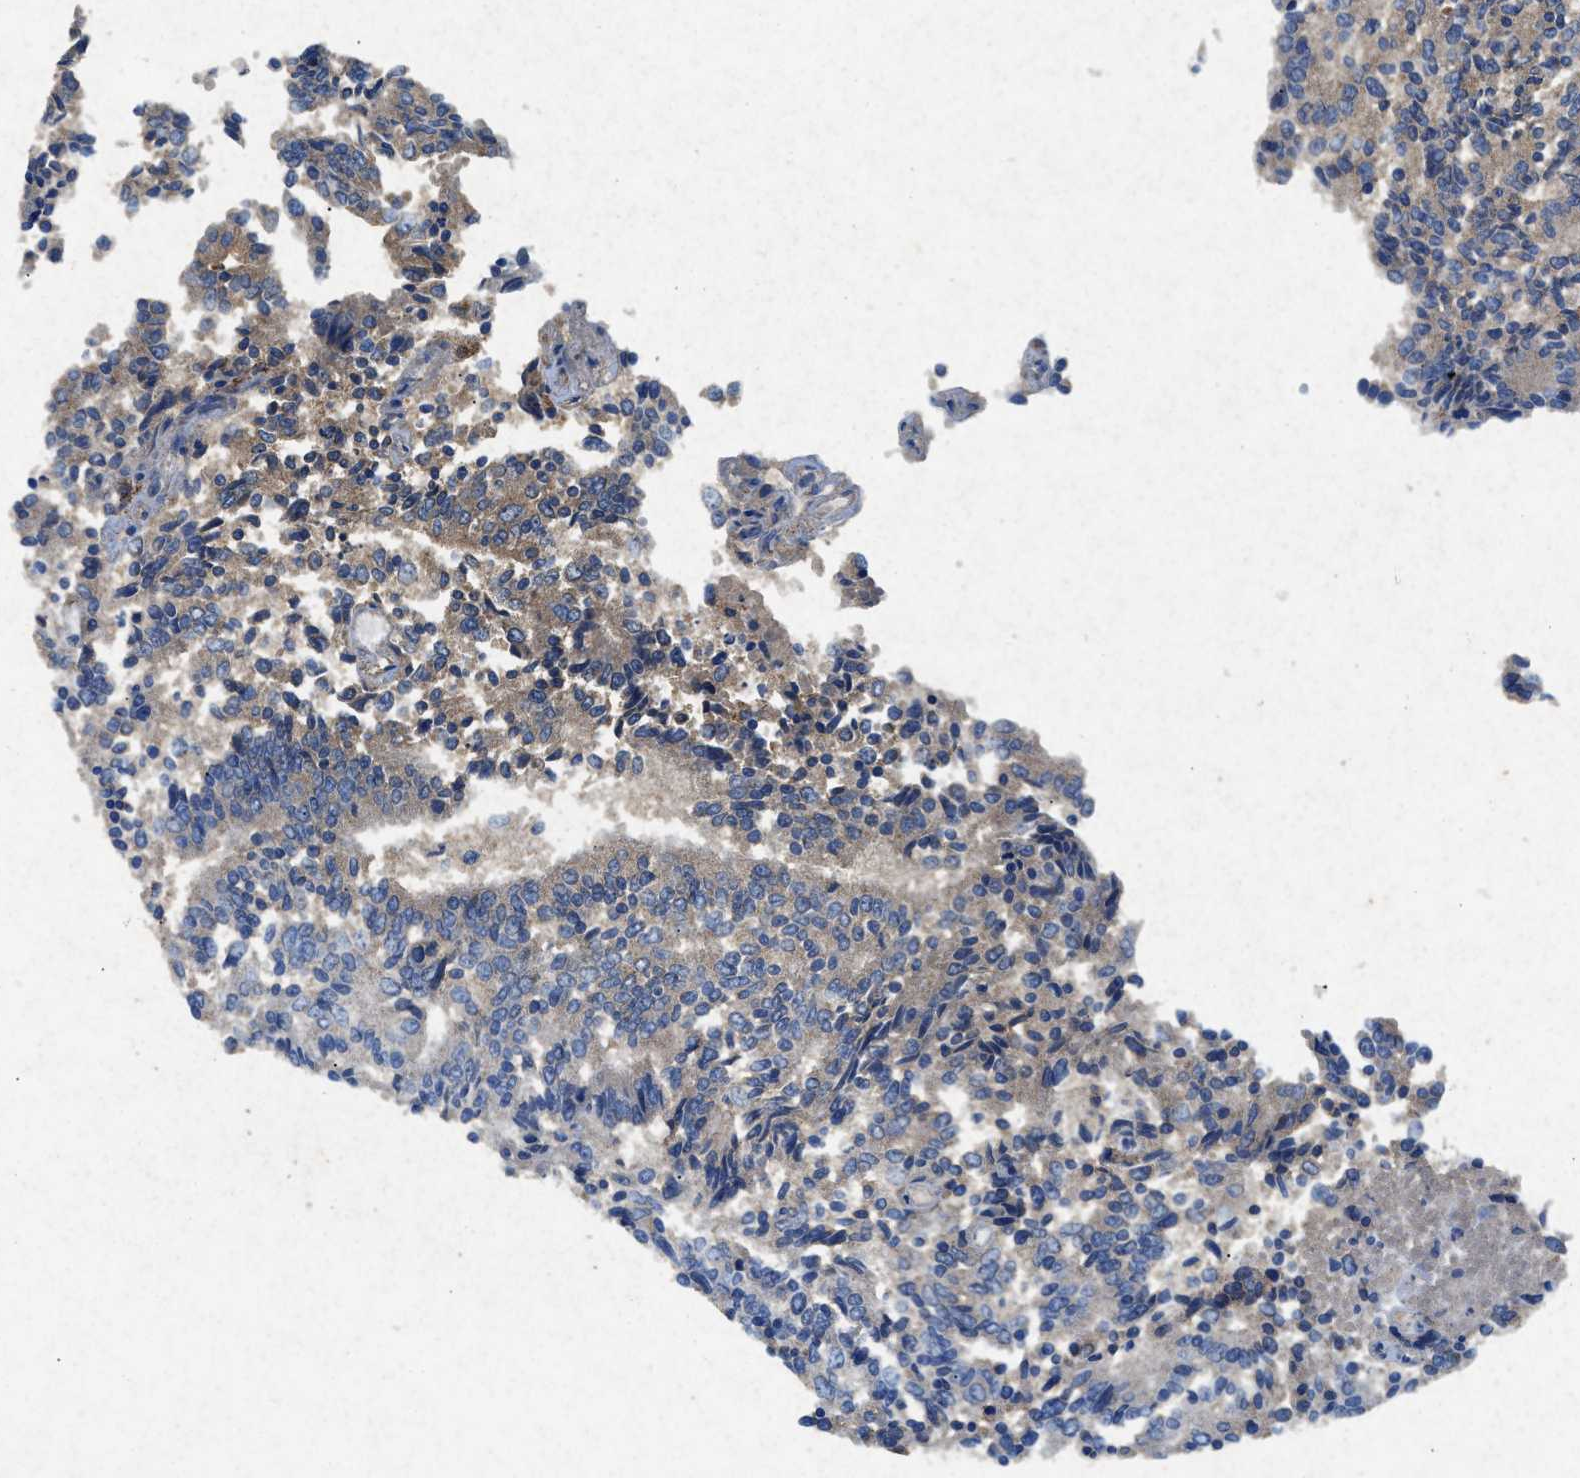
{"staining": {"intensity": "moderate", "quantity": ">75%", "location": "cytoplasmic/membranous"}, "tissue": "prostate cancer", "cell_type": "Tumor cells", "image_type": "cancer", "snomed": [{"axis": "morphology", "description": "Normal tissue, NOS"}, {"axis": "morphology", "description": "Adenocarcinoma, High grade"}, {"axis": "topography", "description": "Prostate"}, {"axis": "topography", "description": "Seminal veicle"}], "caption": "A brown stain shows moderate cytoplasmic/membranous expression of a protein in human prostate high-grade adenocarcinoma tumor cells.", "gene": "CDK15", "patient": {"sex": "male", "age": 55}}